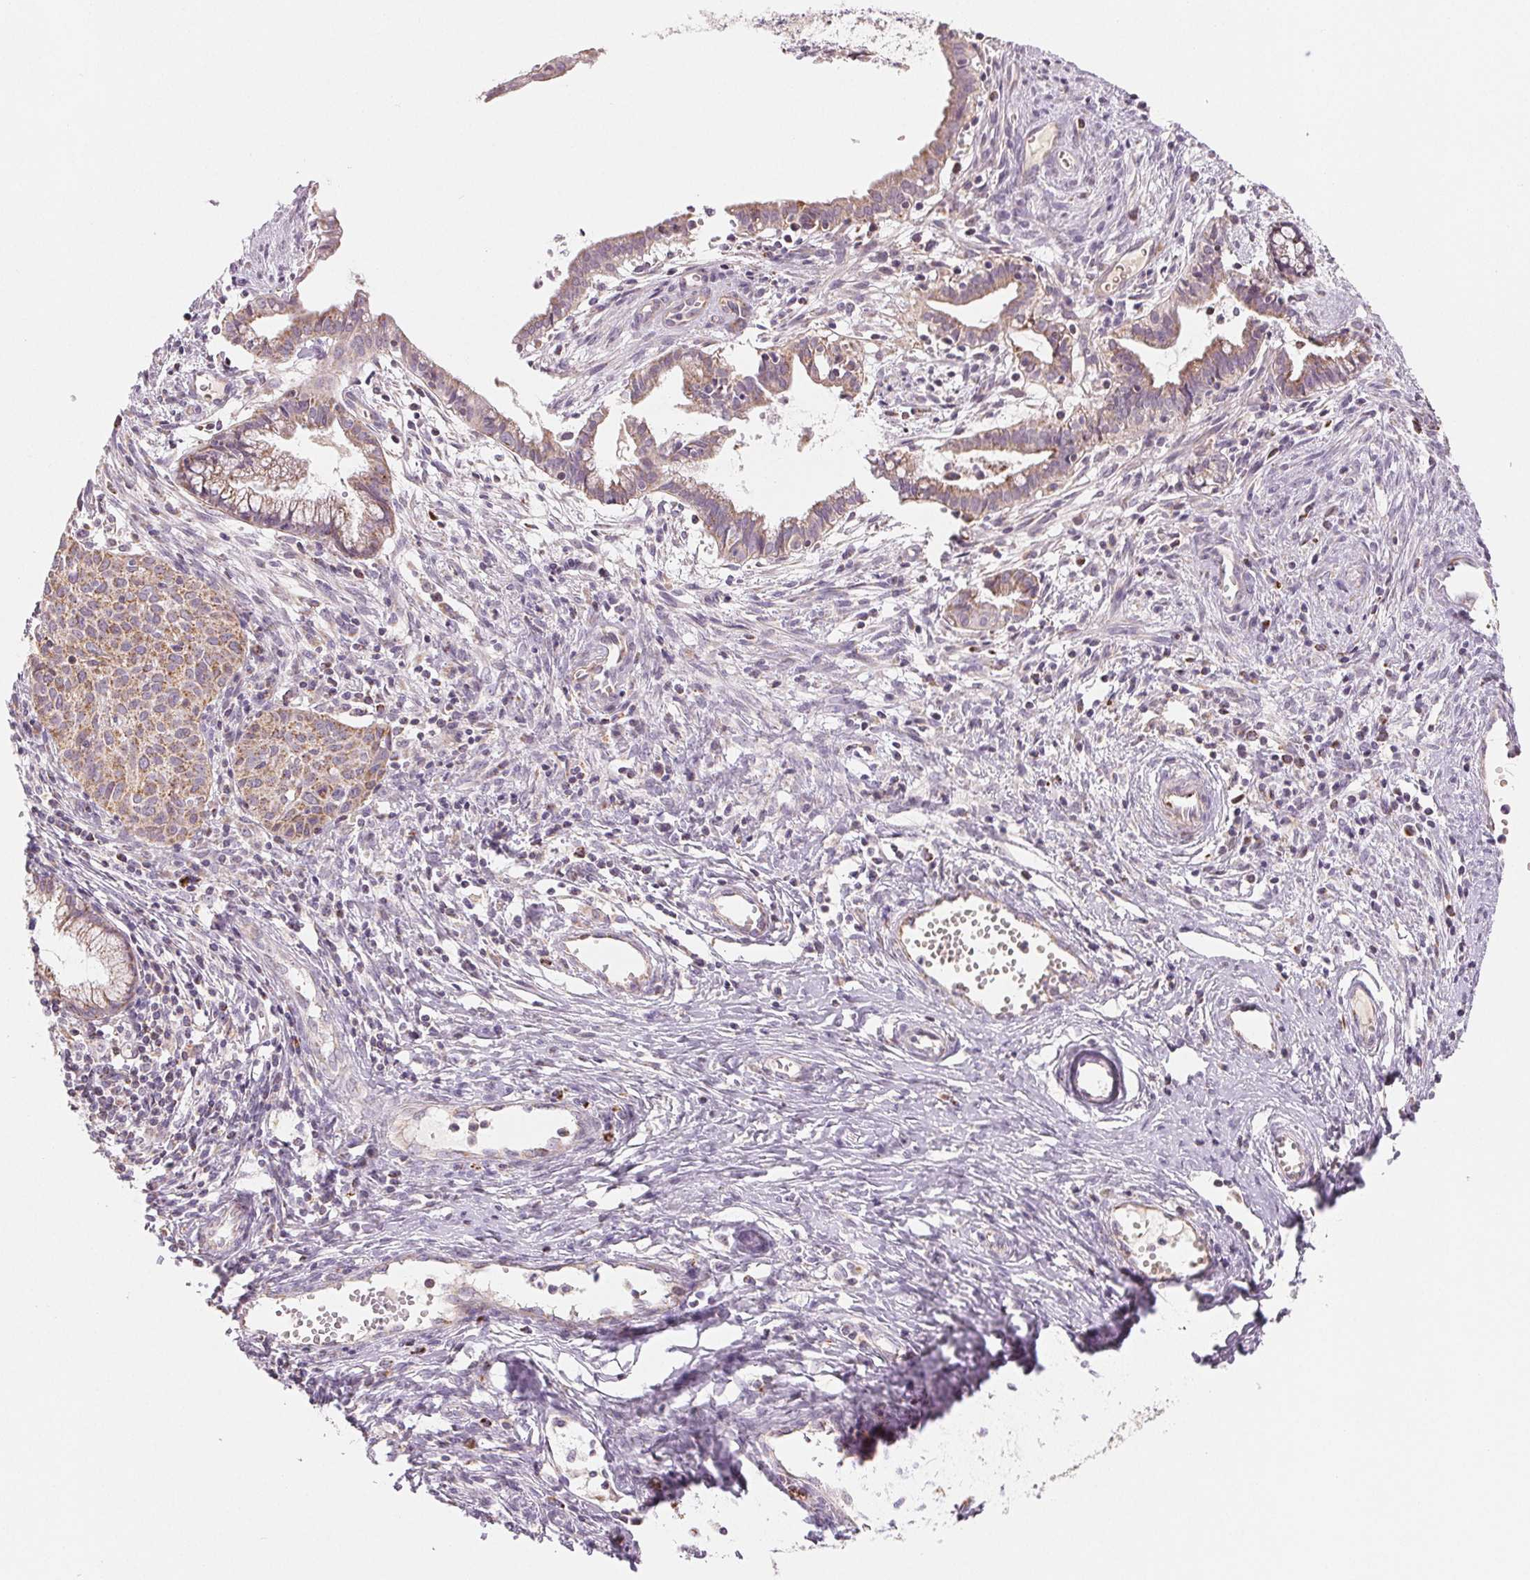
{"staining": {"intensity": "weak", "quantity": "<25%", "location": "cytoplasmic/membranous"}, "tissue": "cervical cancer", "cell_type": "Tumor cells", "image_type": "cancer", "snomed": [{"axis": "morphology", "description": "Squamous cell carcinoma, NOS"}, {"axis": "topography", "description": "Cervix"}], "caption": "This is an immunohistochemistry (IHC) micrograph of cervical cancer (squamous cell carcinoma). There is no staining in tumor cells.", "gene": "HINT2", "patient": {"sex": "female", "age": 38}}